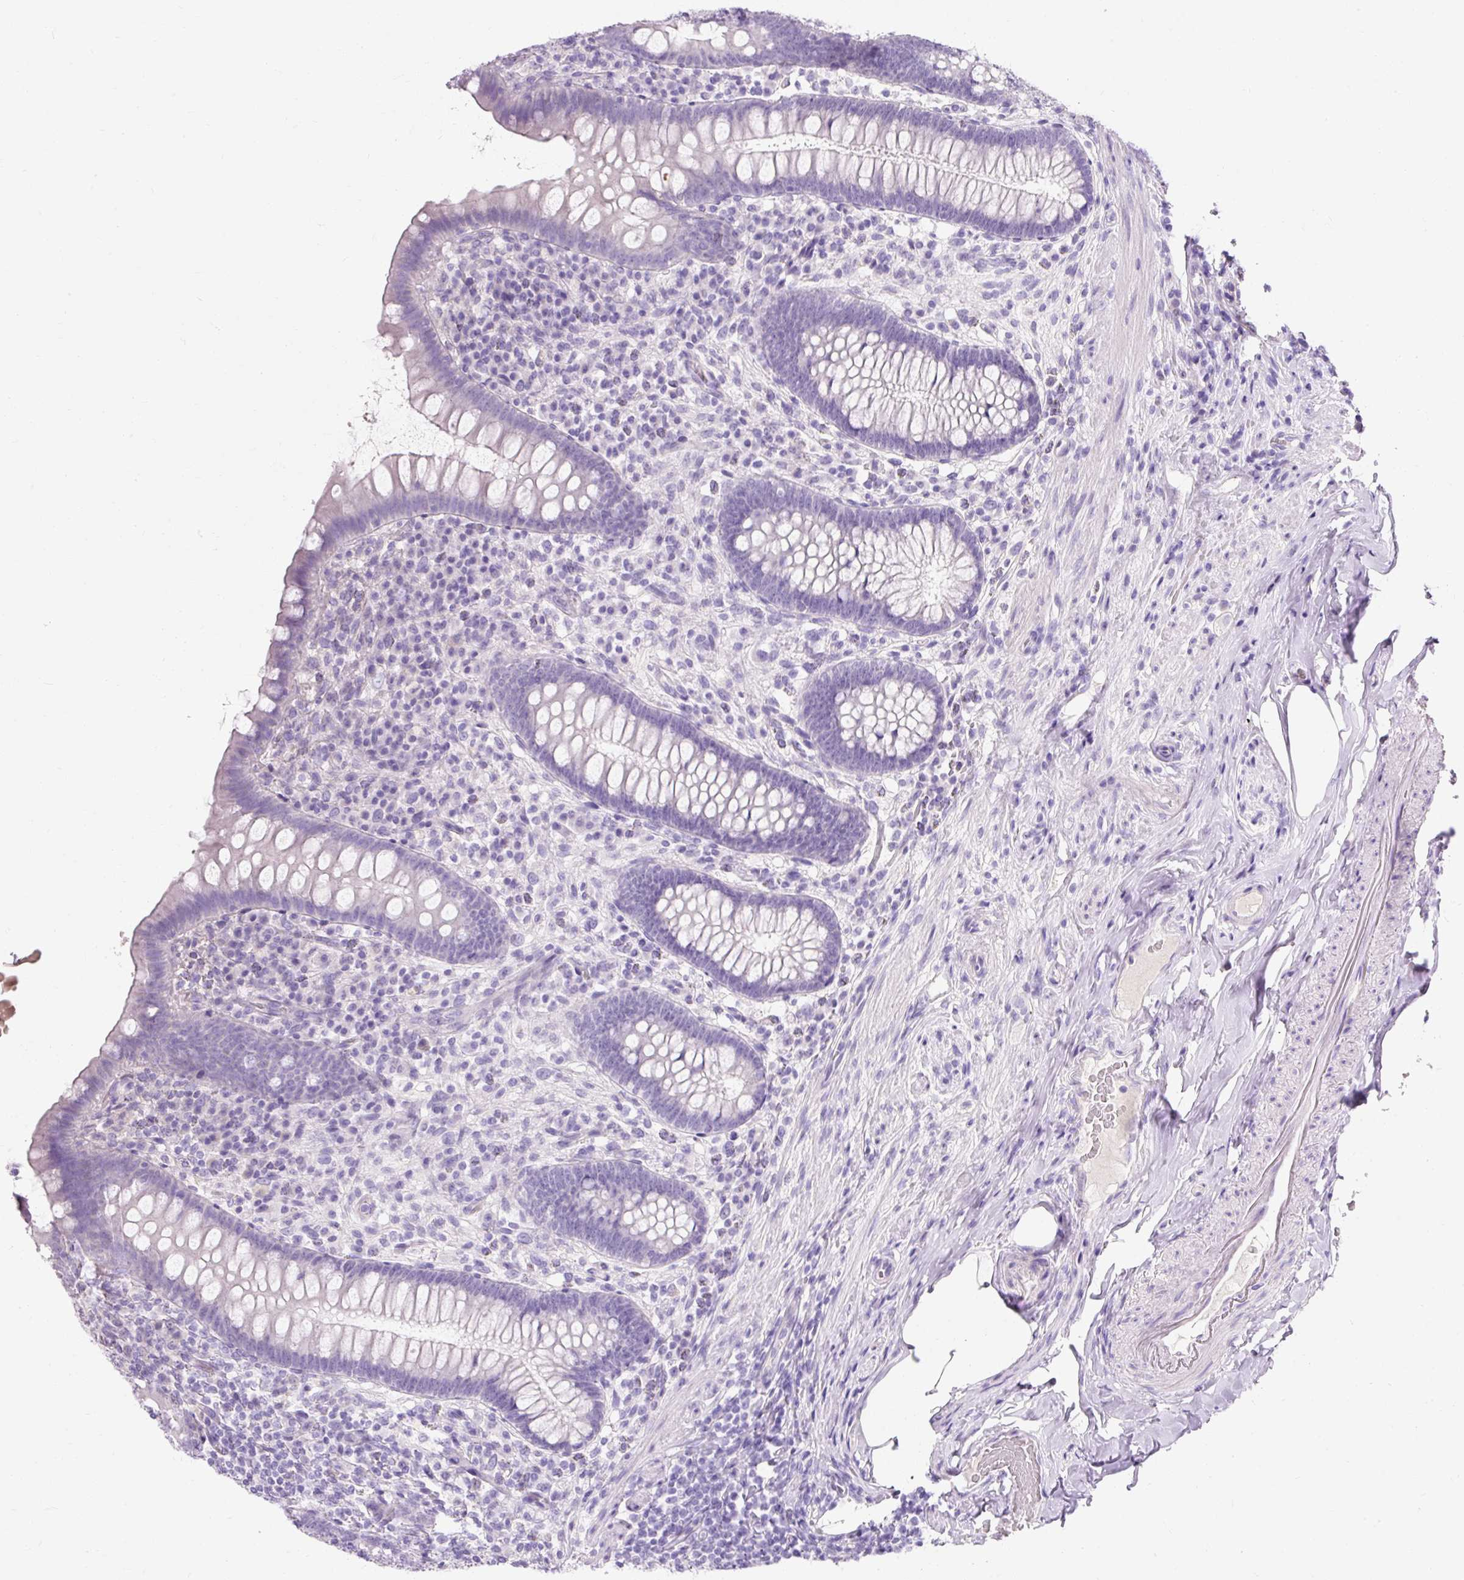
{"staining": {"intensity": "negative", "quantity": "none", "location": "none"}, "tissue": "appendix", "cell_type": "Glandular cells", "image_type": "normal", "snomed": [{"axis": "morphology", "description": "Normal tissue, NOS"}, {"axis": "topography", "description": "Appendix"}], "caption": "There is no significant positivity in glandular cells of appendix. Brightfield microscopy of immunohistochemistry stained with DAB (3,3'-diaminobenzidine) (brown) and hematoxylin (blue), captured at high magnification.", "gene": "TMEM213", "patient": {"sex": "male", "age": 71}}